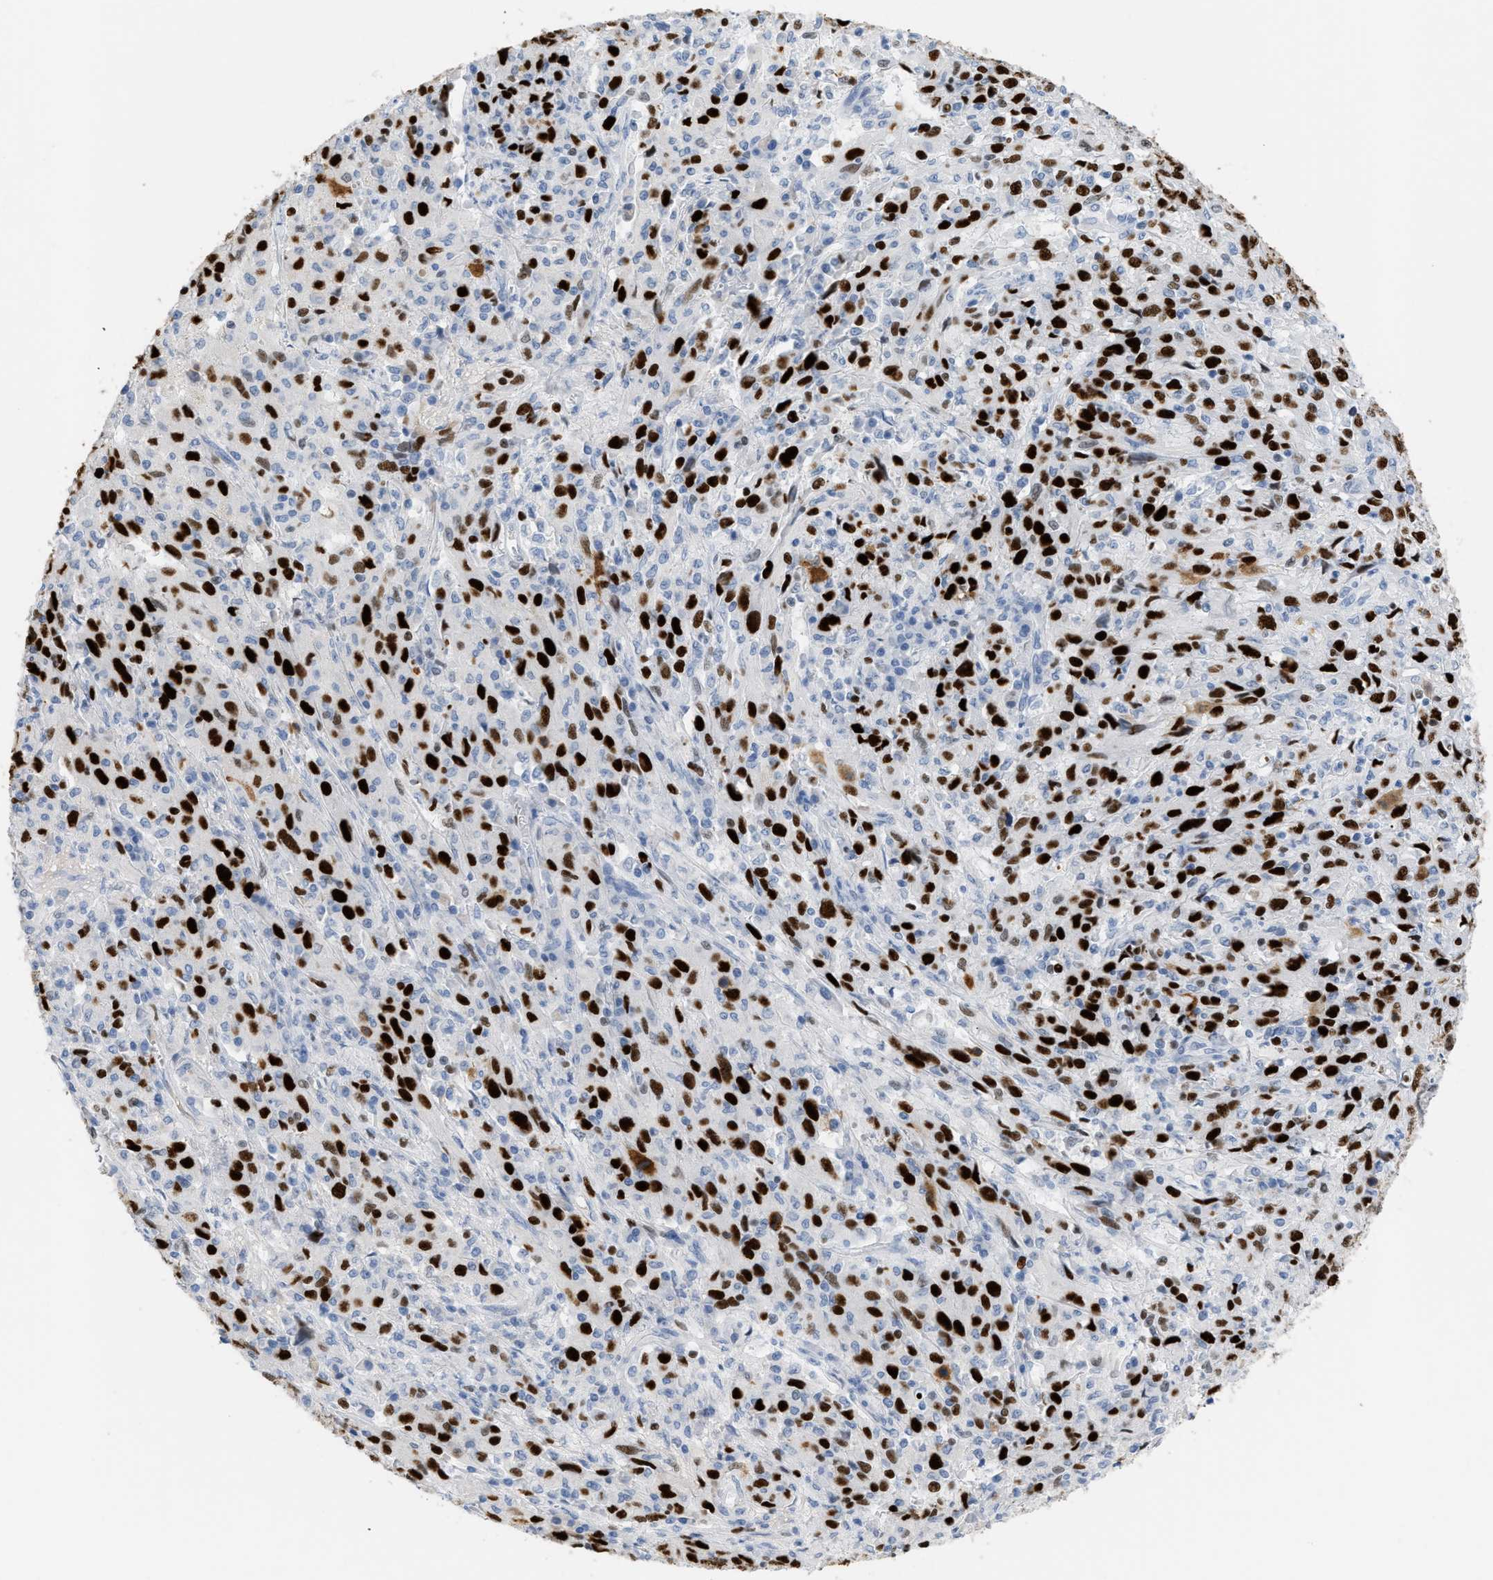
{"staining": {"intensity": "strong", "quantity": "25%-75%", "location": "nuclear"}, "tissue": "cervical cancer", "cell_type": "Tumor cells", "image_type": "cancer", "snomed": [{"axis": "morphology", "description": "Squamous cell carcinoma, NOS"}, {"axis": "topography", "description": "Cervix"}], "caption": "High-power microscopy captured an immunohistochemistry image of cervical cancer, revealing strong nuclear expression in approximately 25%-75% of tumor cells.", "gene": "MCM7", "patient": {"sex": "female", "age": 46}}